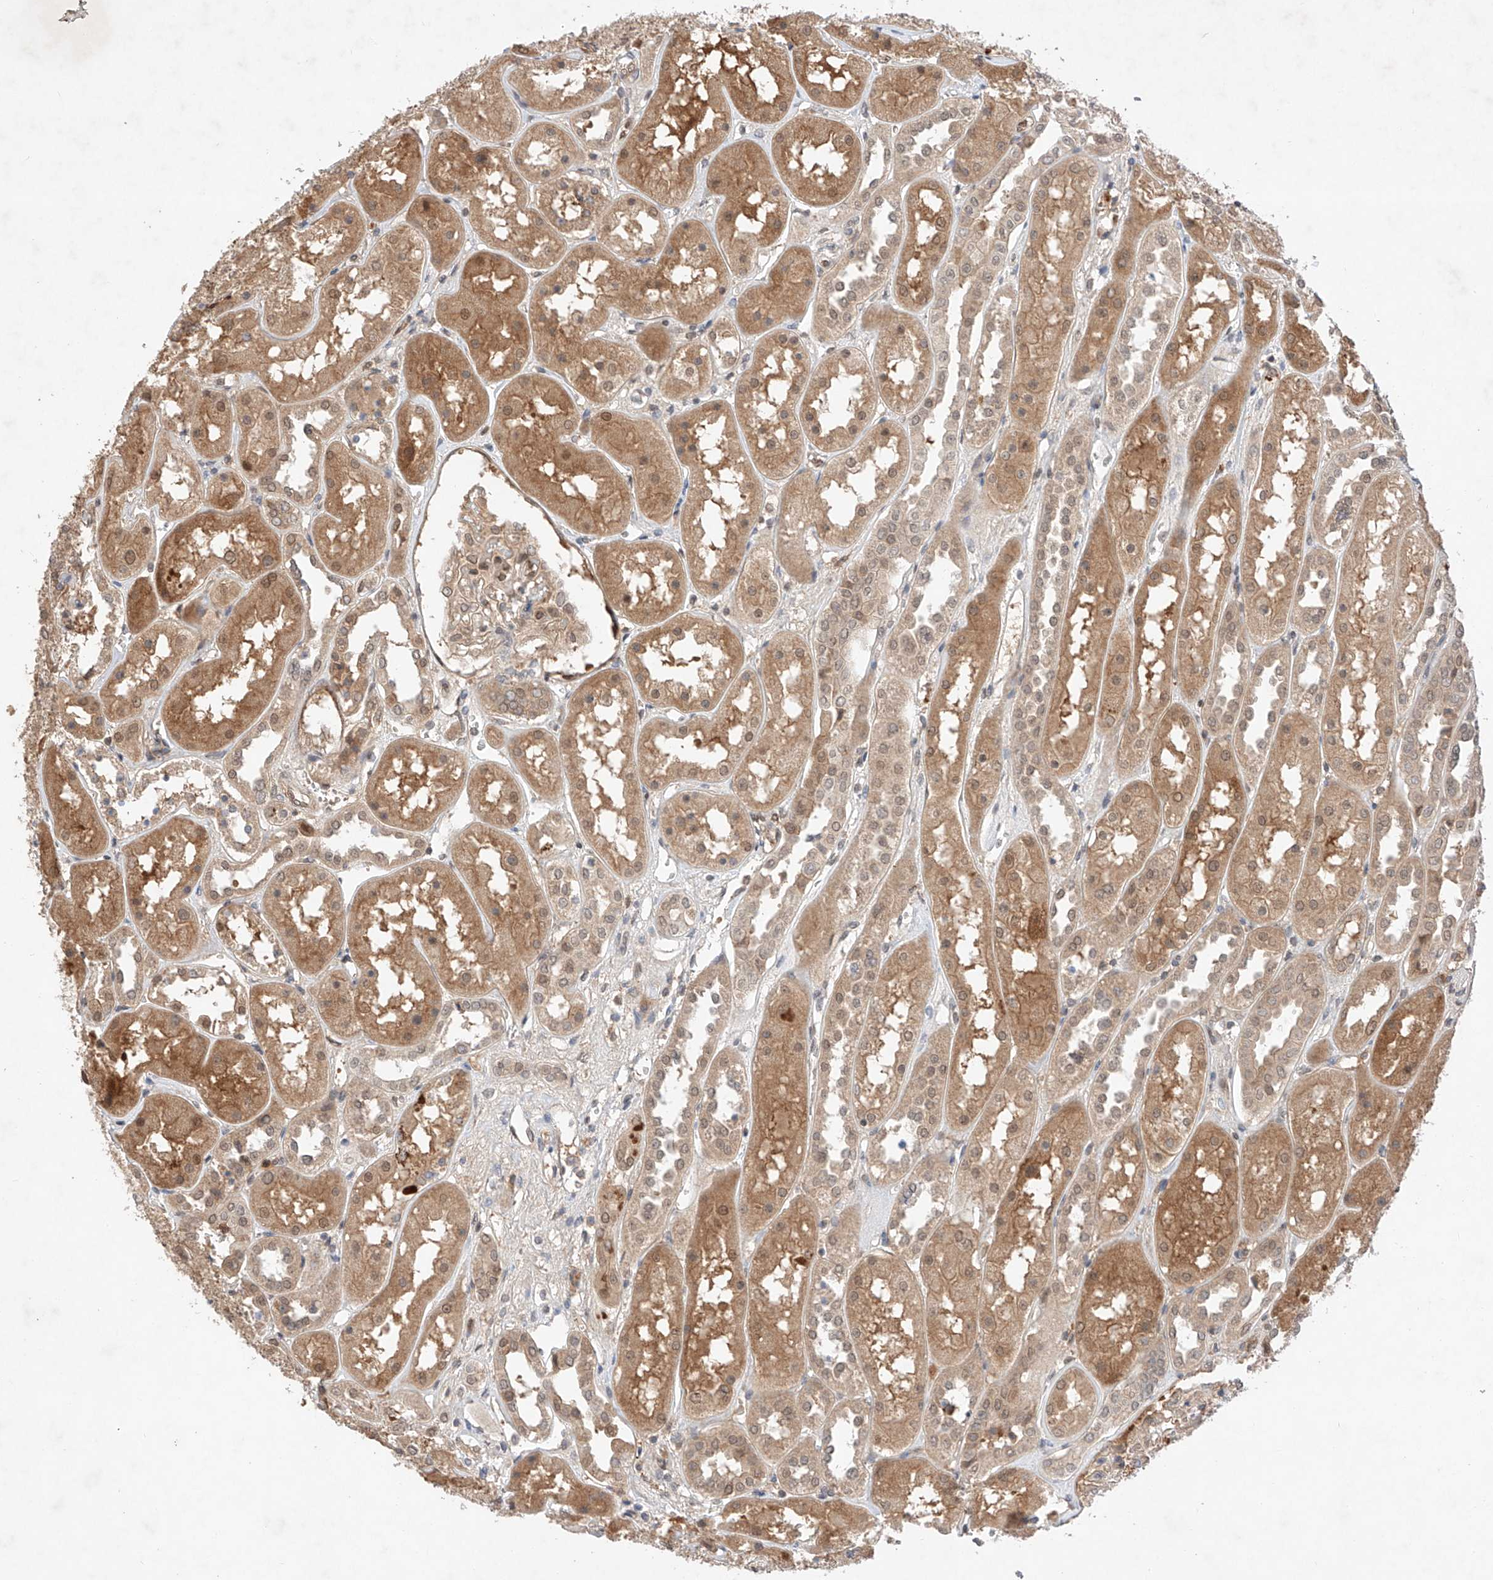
{"staining": {"intensity": "weak", "quantity": "25%-75%", "location": "cytoplasmic/membranous,nuclear"}, "tissue": "kidney", "cell_type": "Cells in glomeruli", "image_type": "normal", "snomed": [{"axis": "morphology", "description": "Normal tissue, NOS"}, {"axis": "topography", "description": "Kidney"}], "caption": "Kidney stained with DAB immunohistochemistry demonstrates low levels of weak cytoplasmic/membranous,nuclear positivity in about 25%-75% of cells in glomeruli. (Brightfield microscopy of DAB IHC at high magnification).", "gene": "ZNF124", "patient": {"sex": "male", "age": 70}}